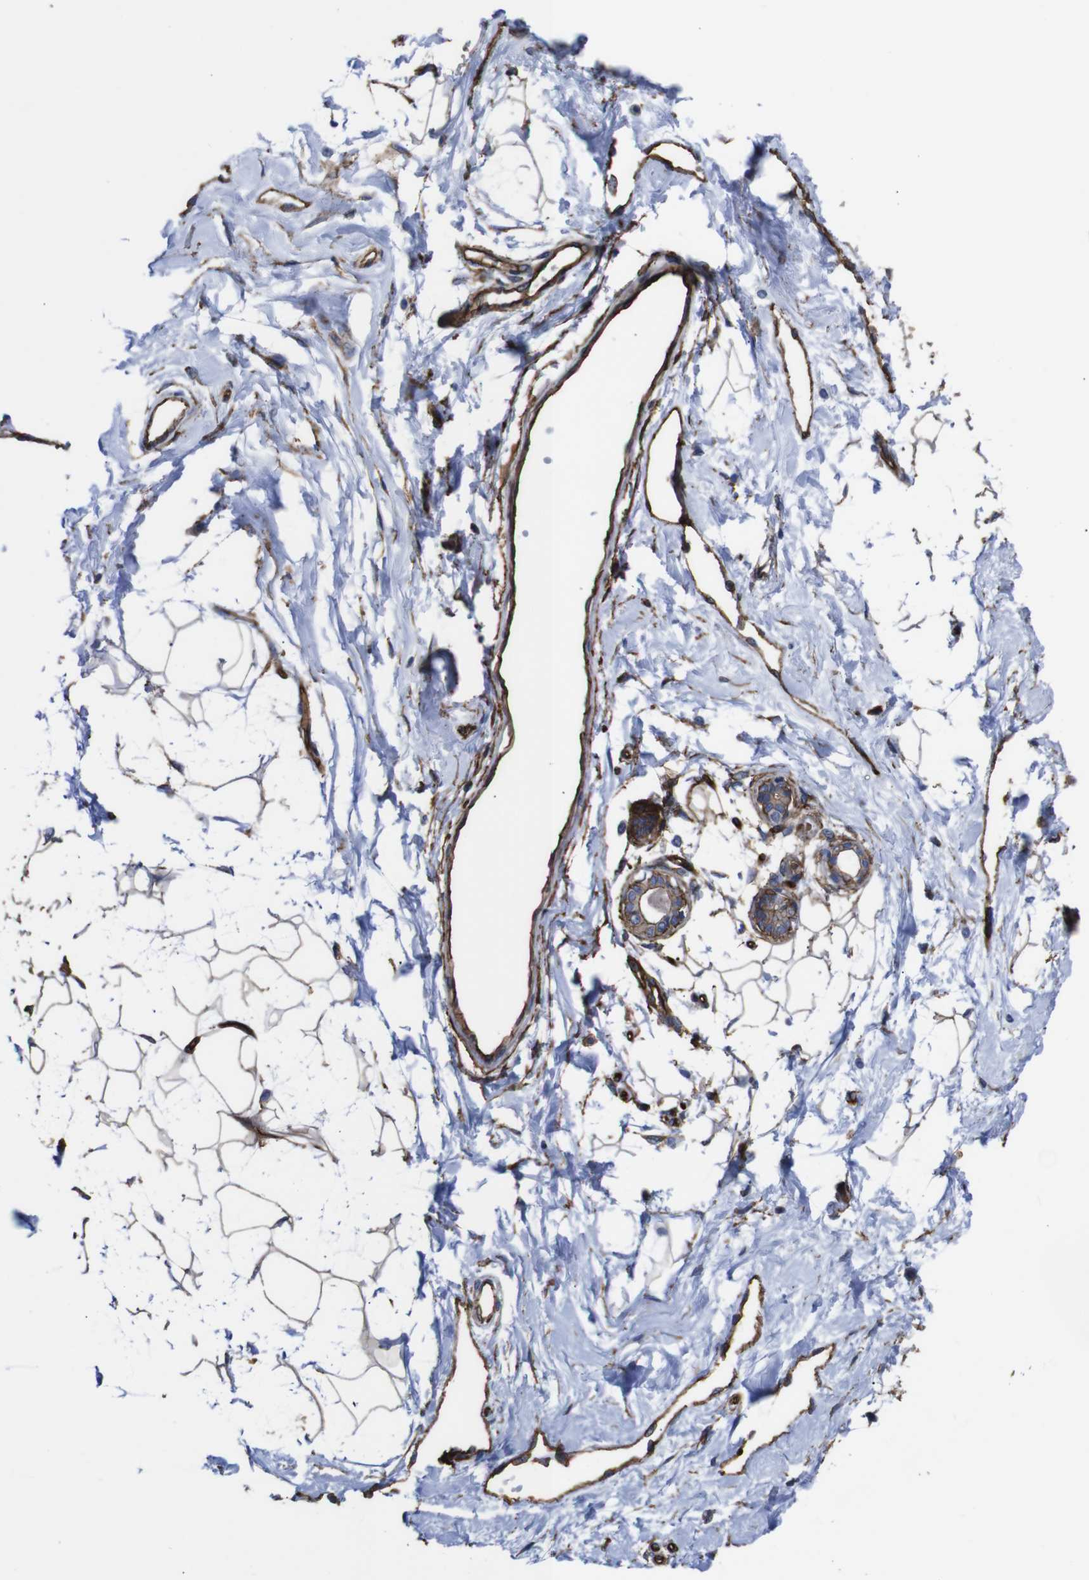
{"staining": {"intensity": "weak", "quantity": "<25%", "location": "cytoplasmic/membranous"}, "tissue": "breast", "cell_type": "Adipocytes", "image_type": "normal", "snomed": [{"axis": "morphology", "description": "Normal tissue, NOS"}, {"axis": "topography", "description": "Breast"}], "caption": "Breast stained for a protein using IHC displays no positivity adipocytes.", "gene": "SPTBN1", "patient": {"sex": "female", "age": 45}}